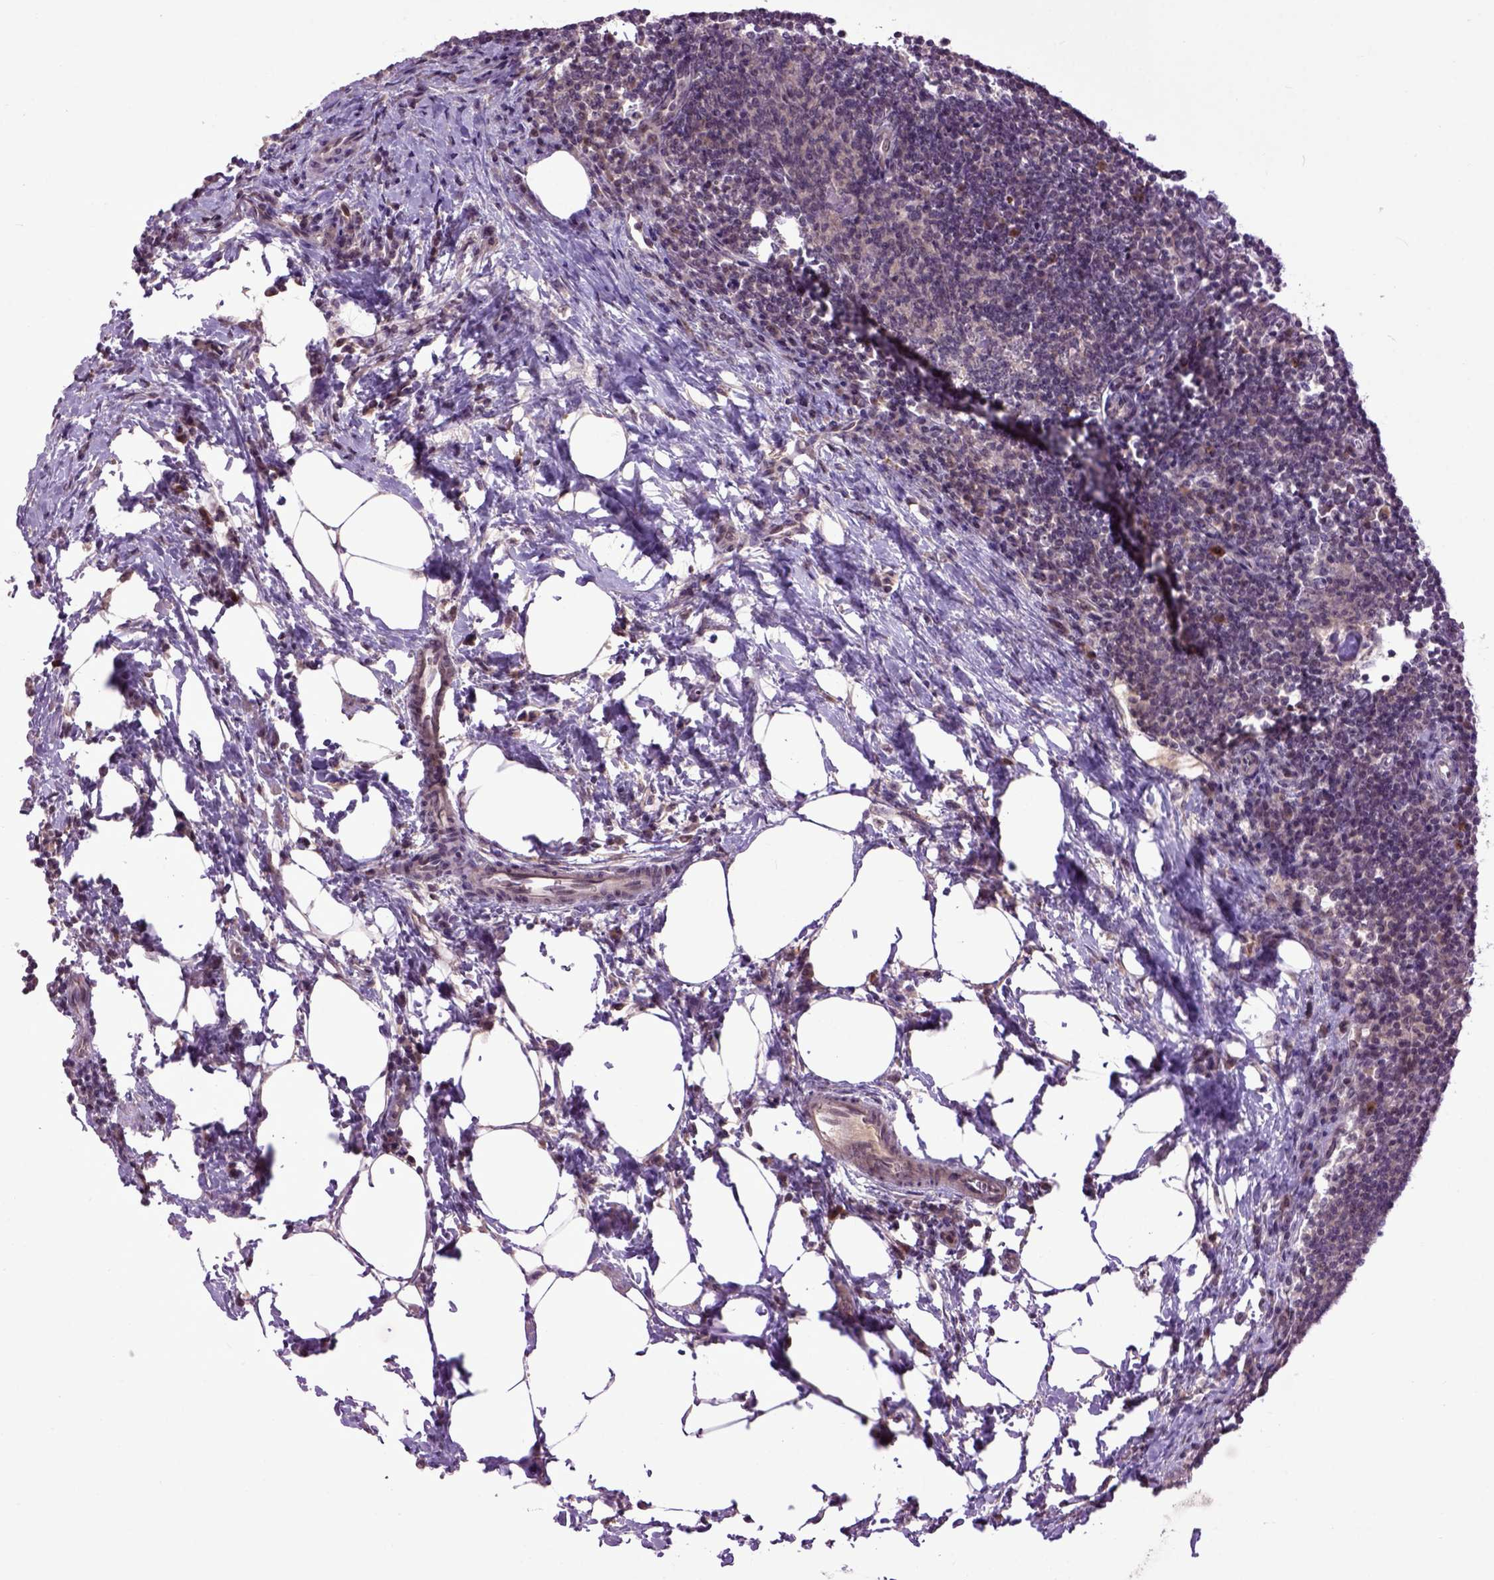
{"staining": {"intensity": "negative", "quantity": "none", "location": "none"}, "tissue": "lymph node", "cell_type": "Germinal center cells", "image_type": "normal", "snomed": [{"axis": "morphology", "description": "Normal tissue, NOS"}, {"axis": "topography", "description": "Lymph node"}], "caption": "DAB (3,3'-diaminobenzidine) immunohistochemical staining of normal human lymph node displays no significant expression in germinal center cells.", "gene": "EMILIN3", "patient": {"sex": "male", "age": 67}}